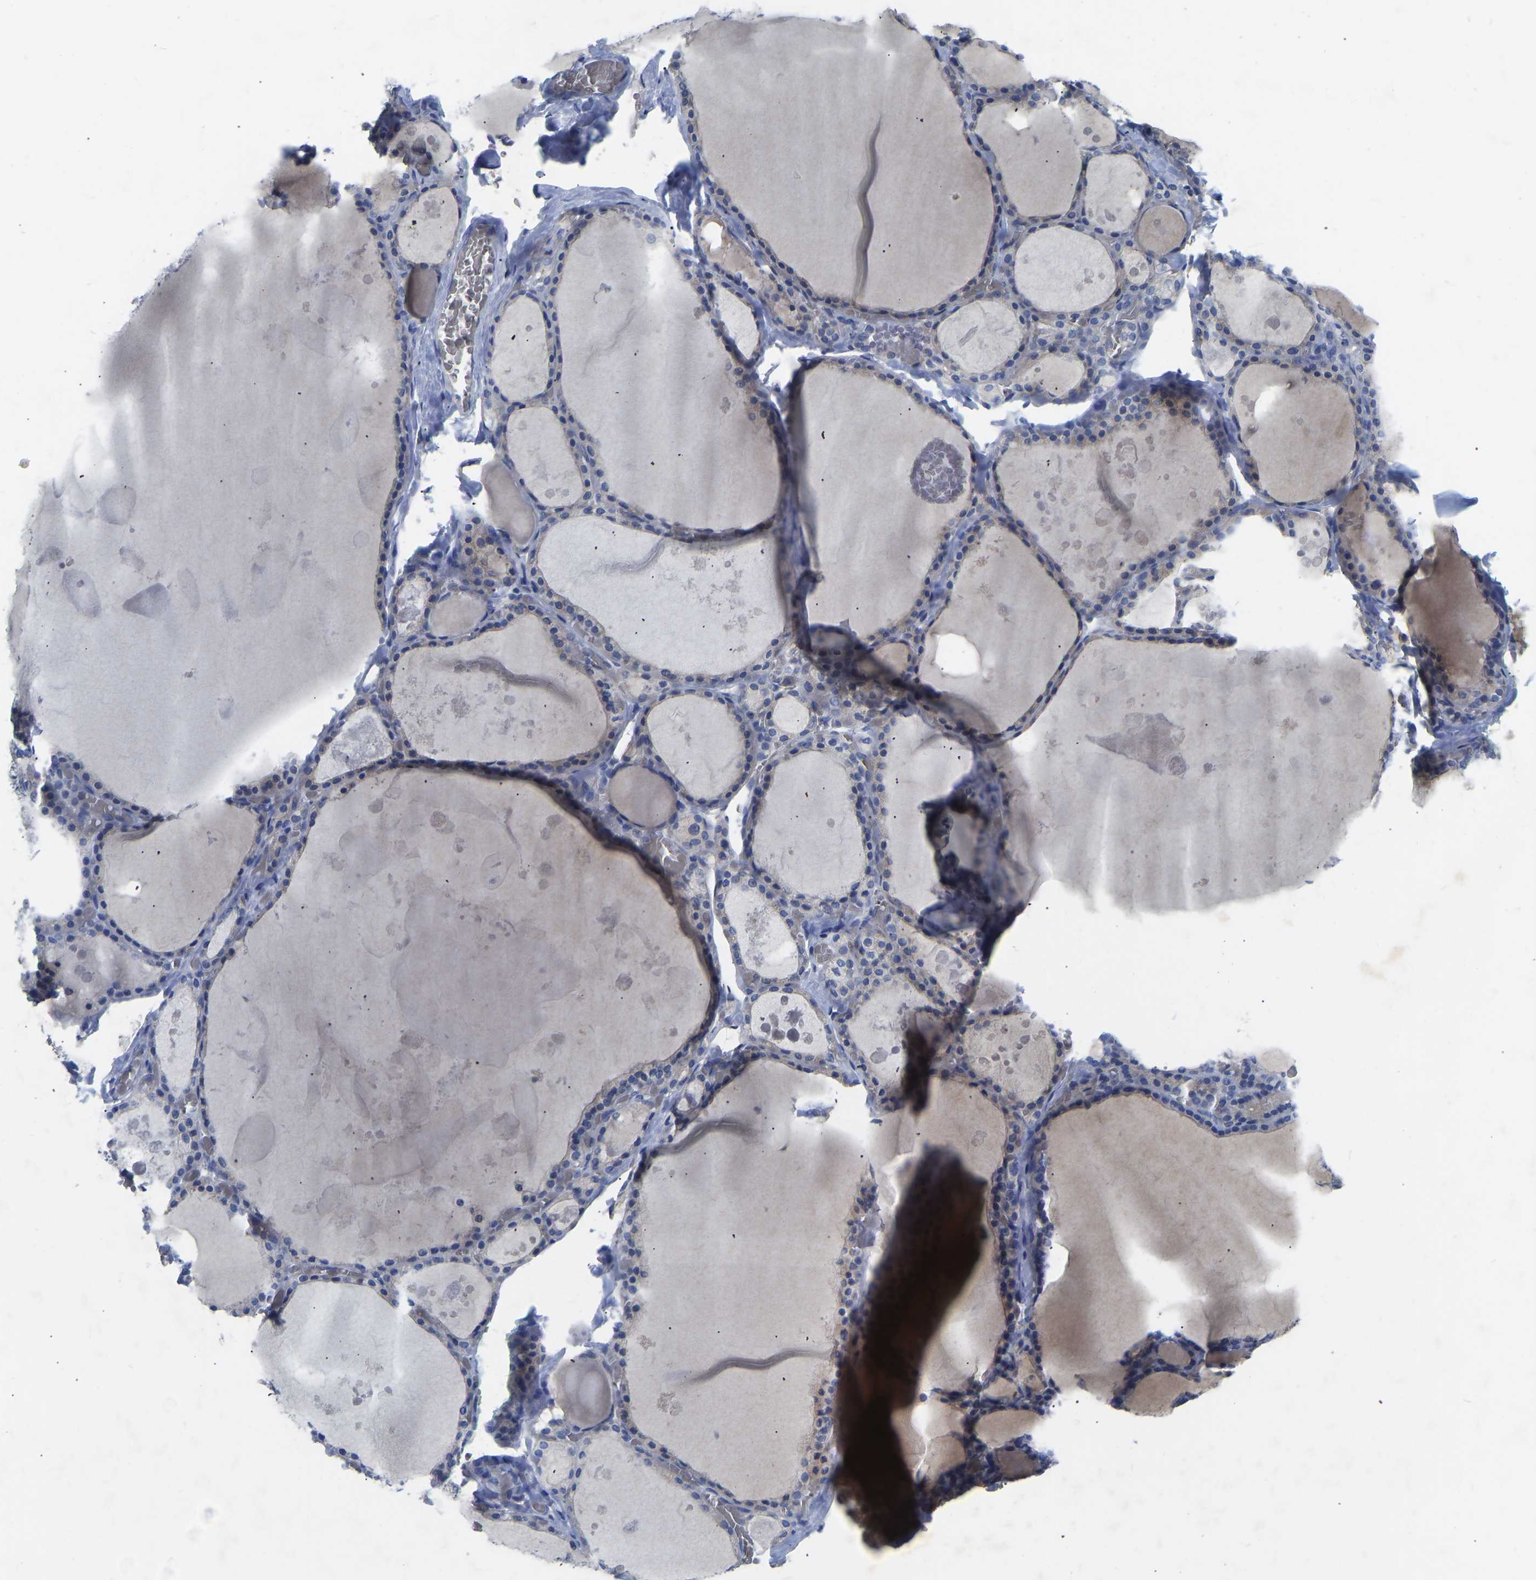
{"staining": {"intensity": "negative", "quantity": "none", "location": "none"}, "tissue": "thyroid gland", "cell_type": "Glandular cells", "image_type": "normal", "snomed": [{"axis": "morphology", "description": "Normal tissue, NOS"}, {"axis": "topography", "description": "Thyroid gland"}], "caption": "Photomicrograph shows no protein staining in glandular cells of unremarkable thyroid gland.", "gene": "RBP1", "patient": {"sex": "male", "age": 56}}